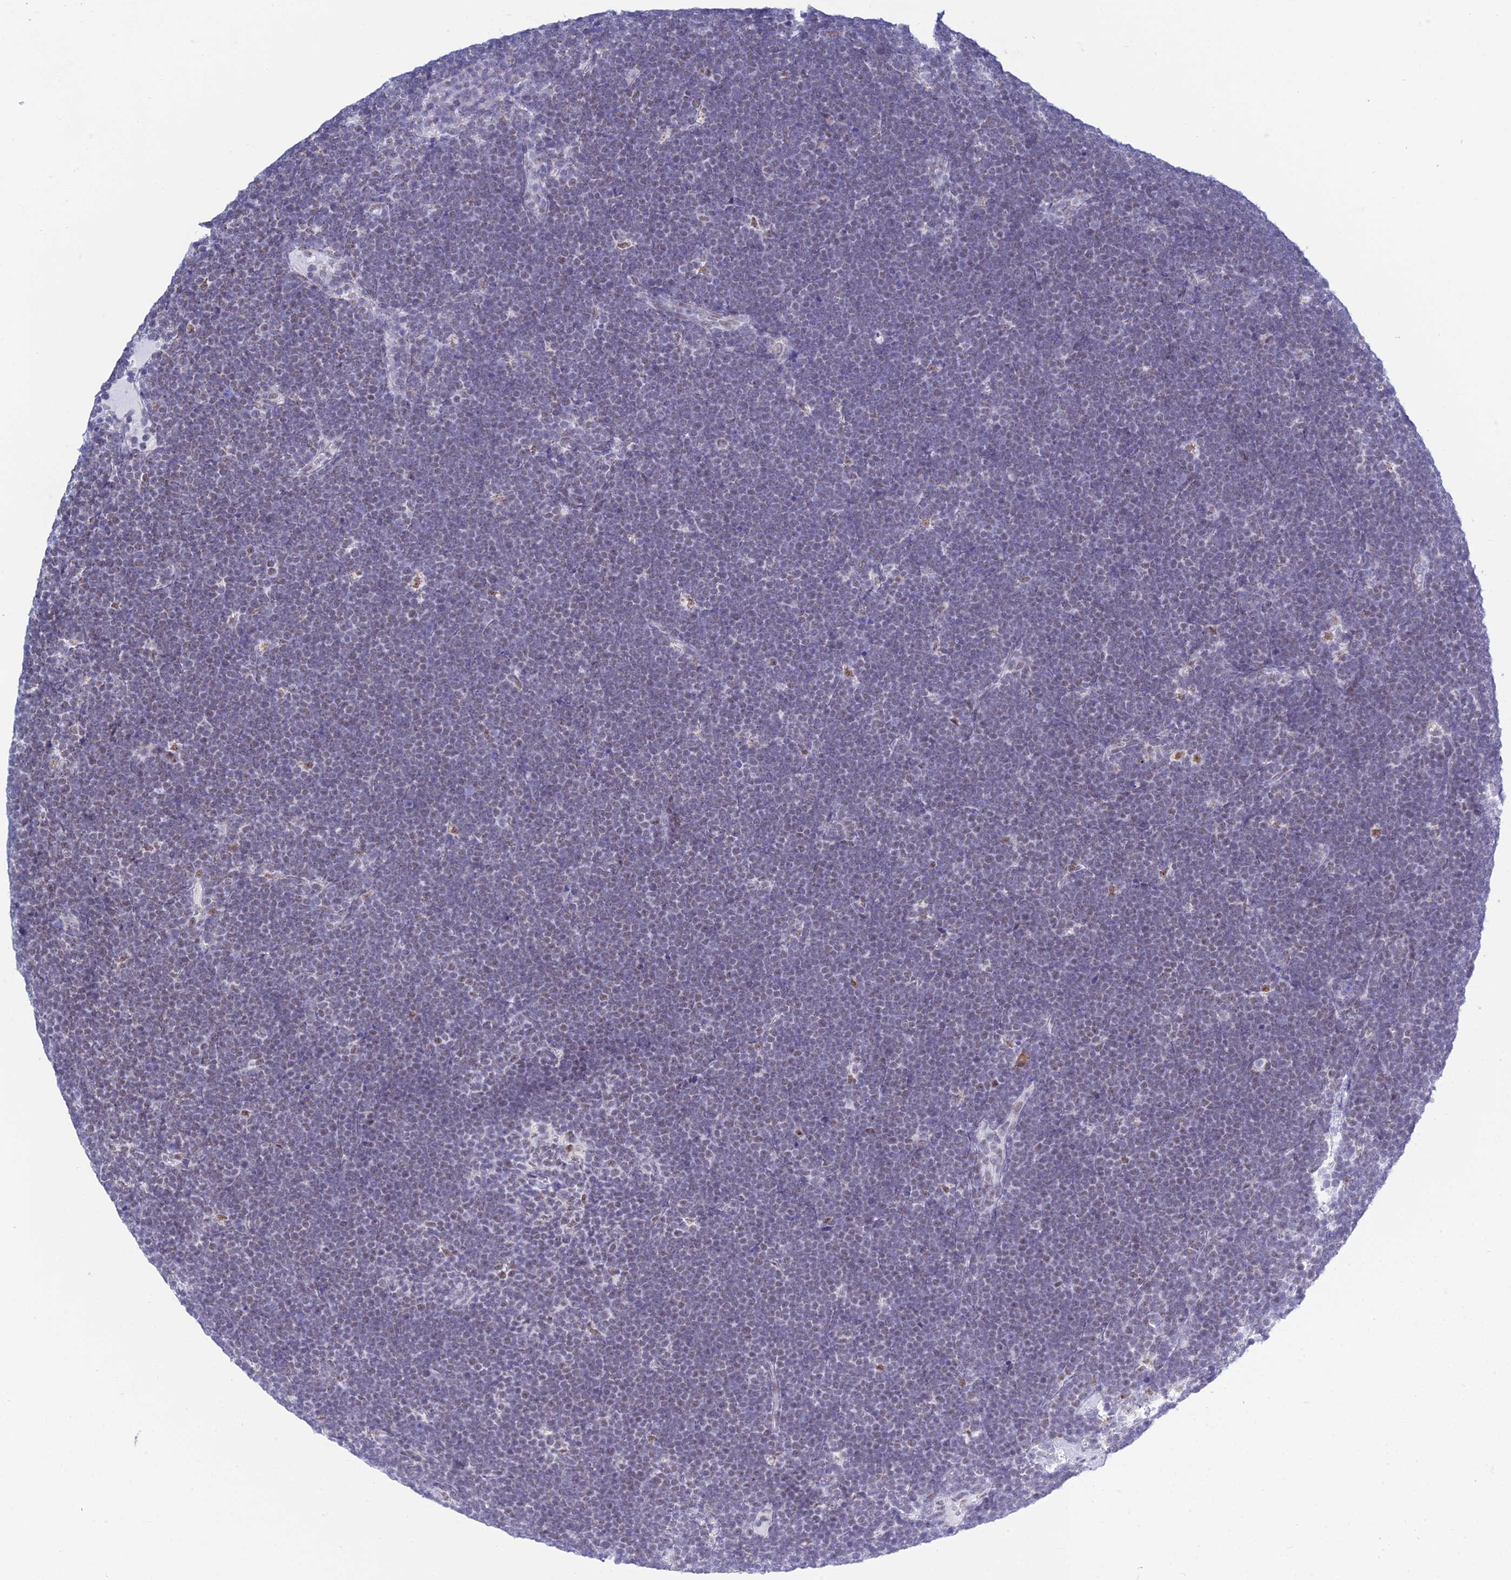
{"staining": {"intensity": "negative", "quantity": "none", "location": "none"}, "tissue": "lymphoma", "cell_type": "Tumor cells", "image_type": "cancer", "snomed": [{"axis": "morphology", "description": "Malignant lymphoma, non-Hodgkin's type, High grade"}, {"axis": "topography", "description": "Lymph node"}], "caption": "A high-resolution micrograph shows immunohistochemistry staining of lymphoma, which displays no significant expression in tumor cells. Brightfield microscopy of immunohistochemistry (IHC) stained with DAB (3,3'-diaminobenzidine) (brown) and hematoxylin (blue), captured at high magnification.", "gene": "KLF14", "patient": {"sex": "male", "age": 13}}